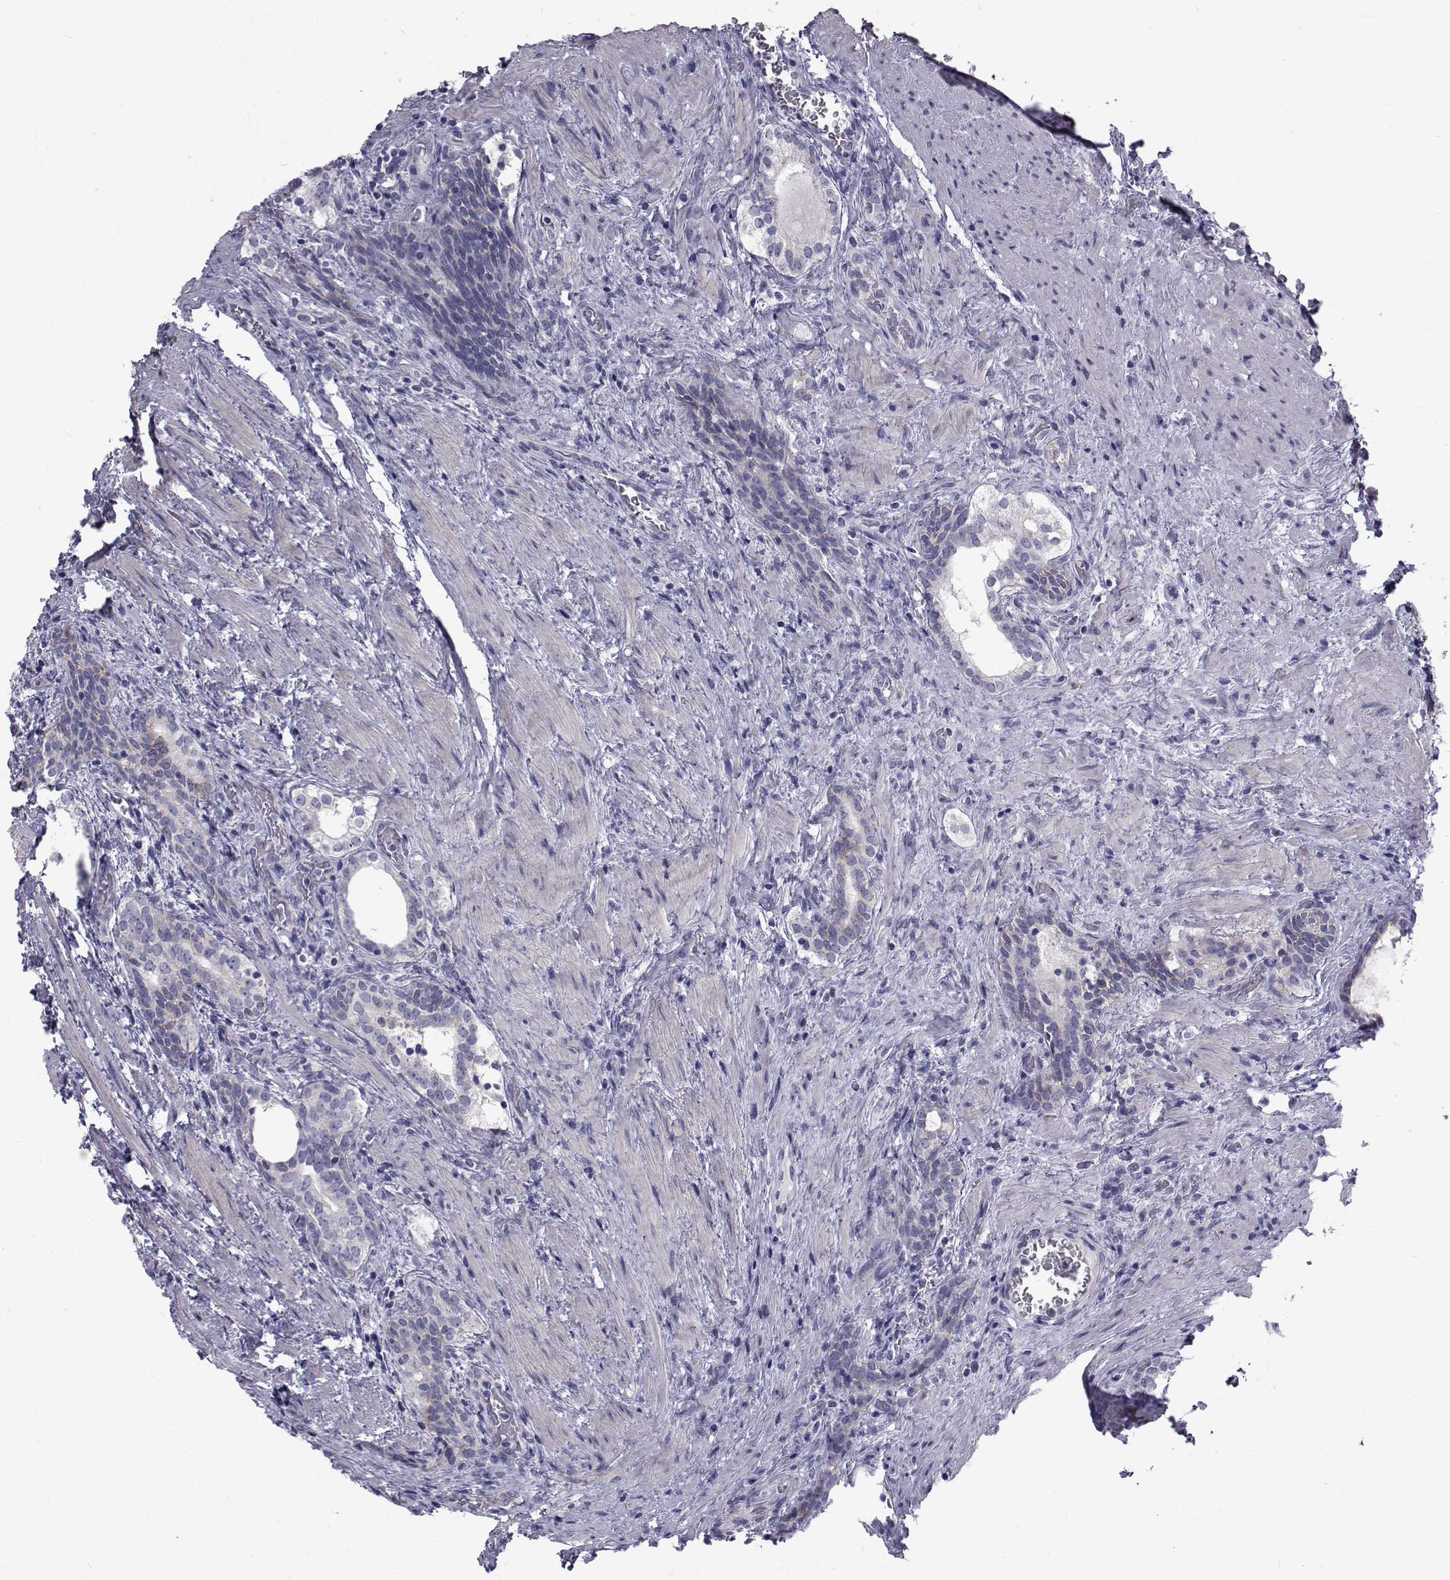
{"staining": {"intensity": "weak", "quantity": "25%-75%", "location": "cytoplasmic/membranous"}, "tissue": "prostate cancer", "cell_type": "Tumor cells", "image_type": "cancer", "snomed": [{"axis": "morphology", "description": "Adenocarcinoma, NOS"}, {"axis": "morphology", "description": "Adenocarcinoma, High grade"}, {"axis": "topography", "description": "Prostate"}], "caption": "Protein positivity by IHC demonstrates weak cytoplasmic/membranous positivity in approximately 25%-75% of tumor cells in prostate cancer (adenocarcinoma (high-grade)).", "gene": "FDXR", "patient": {"sex": "male", "age": 61}}